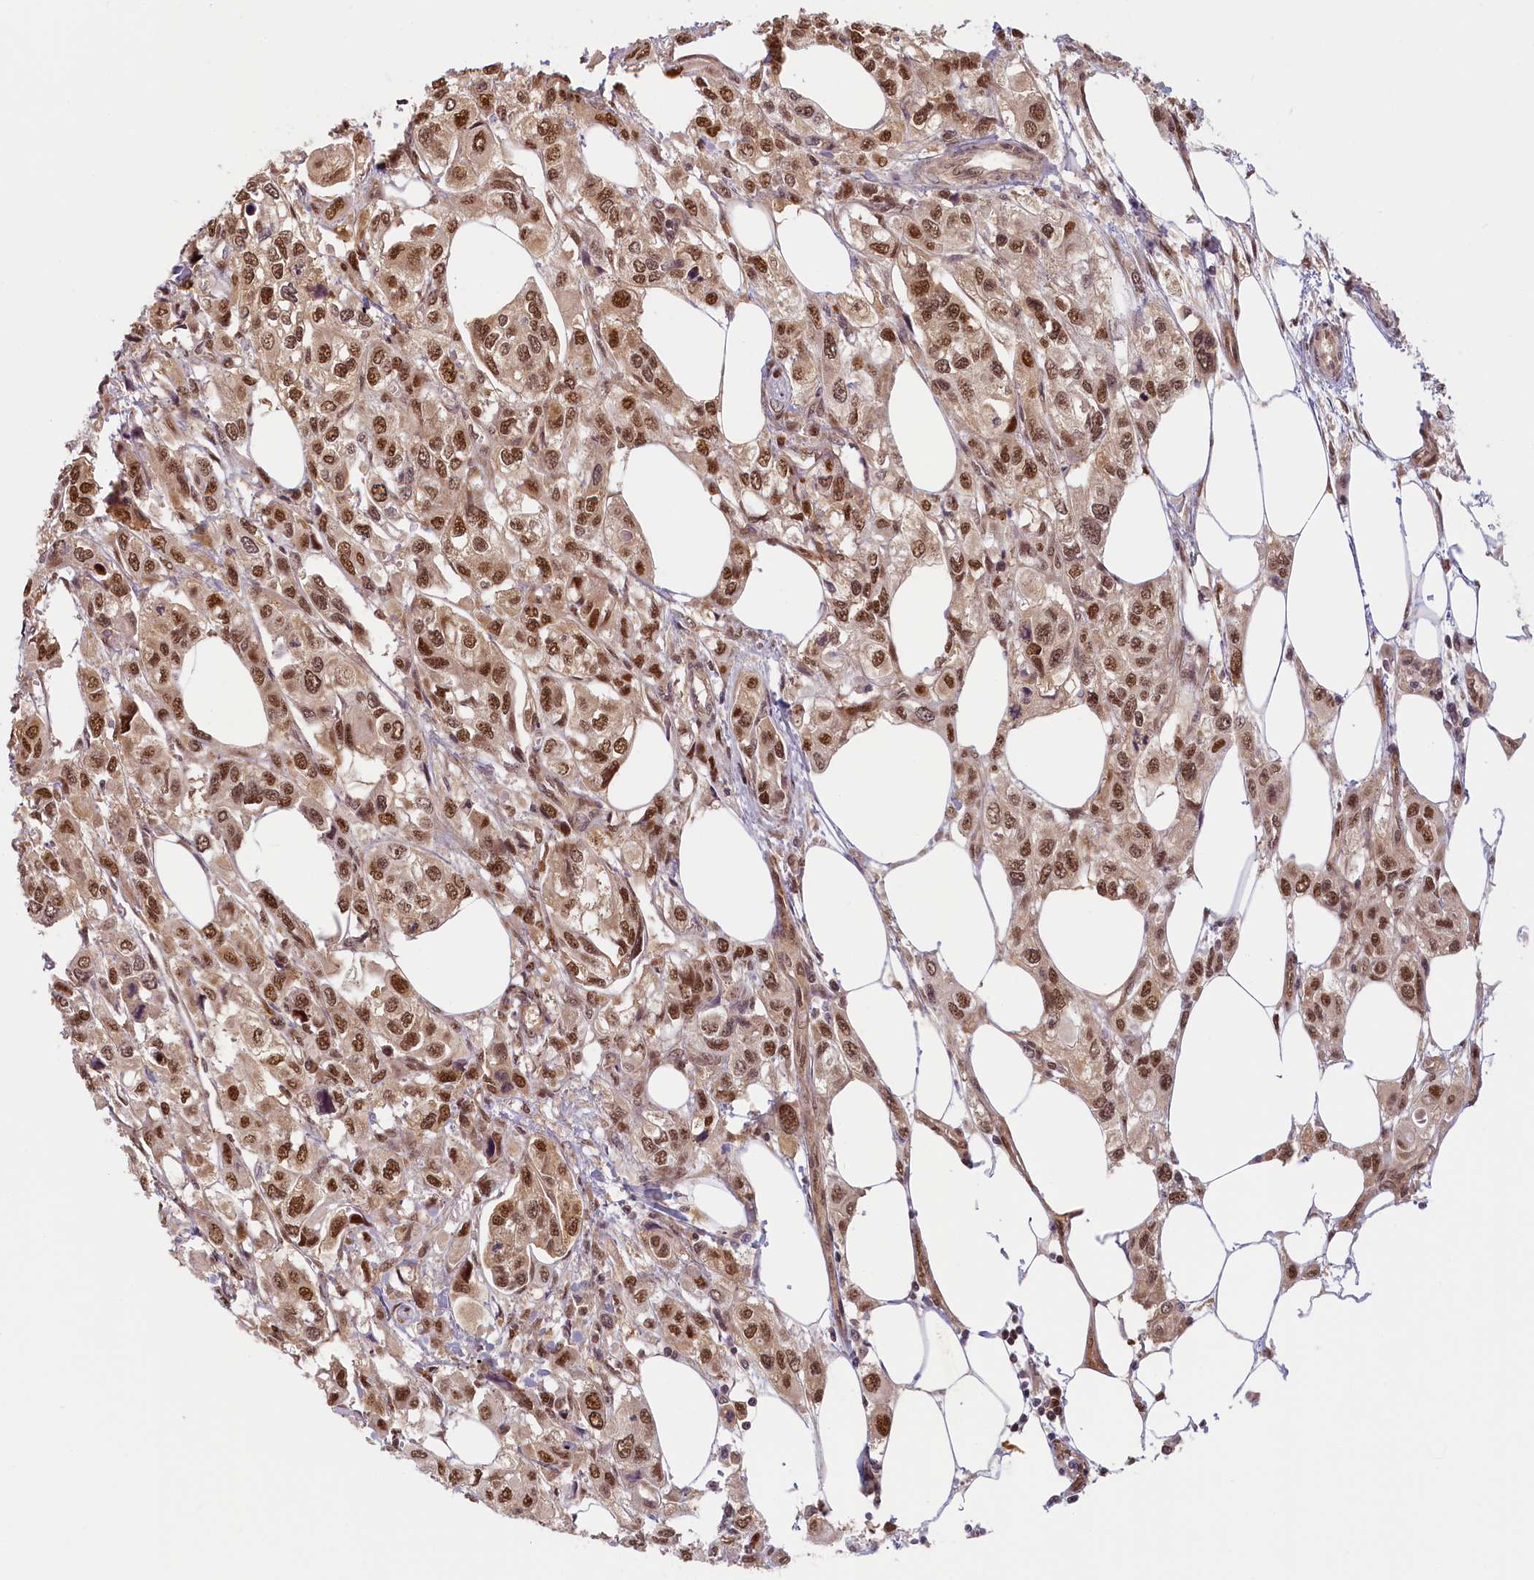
{"staining": {"intensity": "moderate", "quantity": ">75%", "location": "nuclear"}, "tissue": "urothelial cancer", "cell_type": "Tumor cells", "image_type": "cancer", "snomed": [{"axis": "morphology", "description": "Urothelial carcinoma, High grade"}, {"axis": "topography", "description": "Urinary bladder"}], "caption": "Tumor cells show medium levels of moderate nuclear staining in about >75% of cells in urothelial cancer. Immunohistochemistry (ihc) stains the protein of interest in brown and the nuclei are stained blue.", "gene": "C19orf44", "patient": {"sex": "male", "age": 67}}